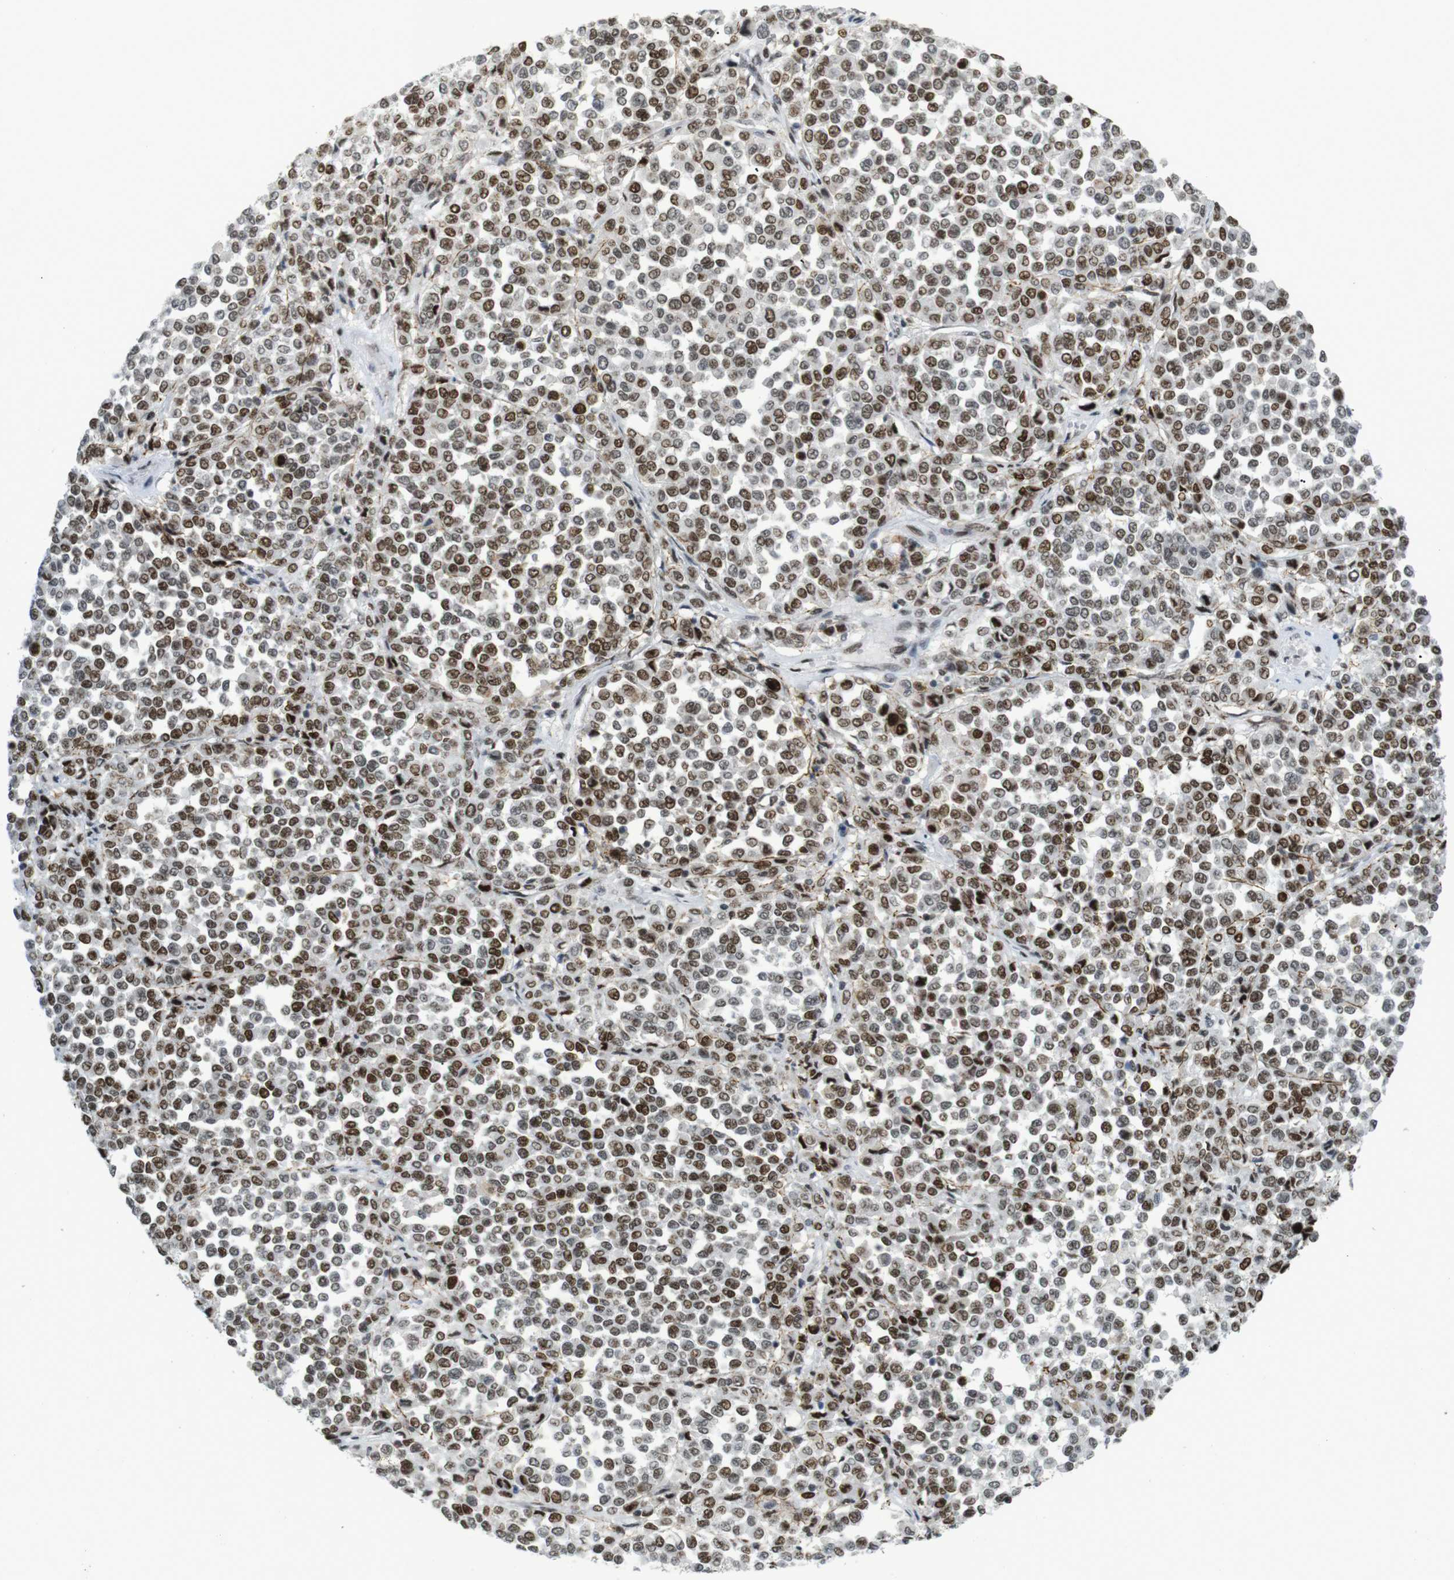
{"staining": {"intensity": "moderate", "quantity": ">75%", "location": "nuclear"}, "tissue": "melanoma", "cell_type": "Tumor cells", "image_type": "cancer", "snomed": [{"axis": "morphology", "description": "Malignant melanoma, Metastatic site"}, {"axis": "topography", "description": "Pancreas"}], "caption": "Melanoma stained with DAB (3,3'-diaminobenzidine) immunohistochemistry exhibits medium levels of moderate nuclear expression in about >75% of tumor cells.", "gene": "RIOX2", "patient": {"sex": "female", "age": 30}}